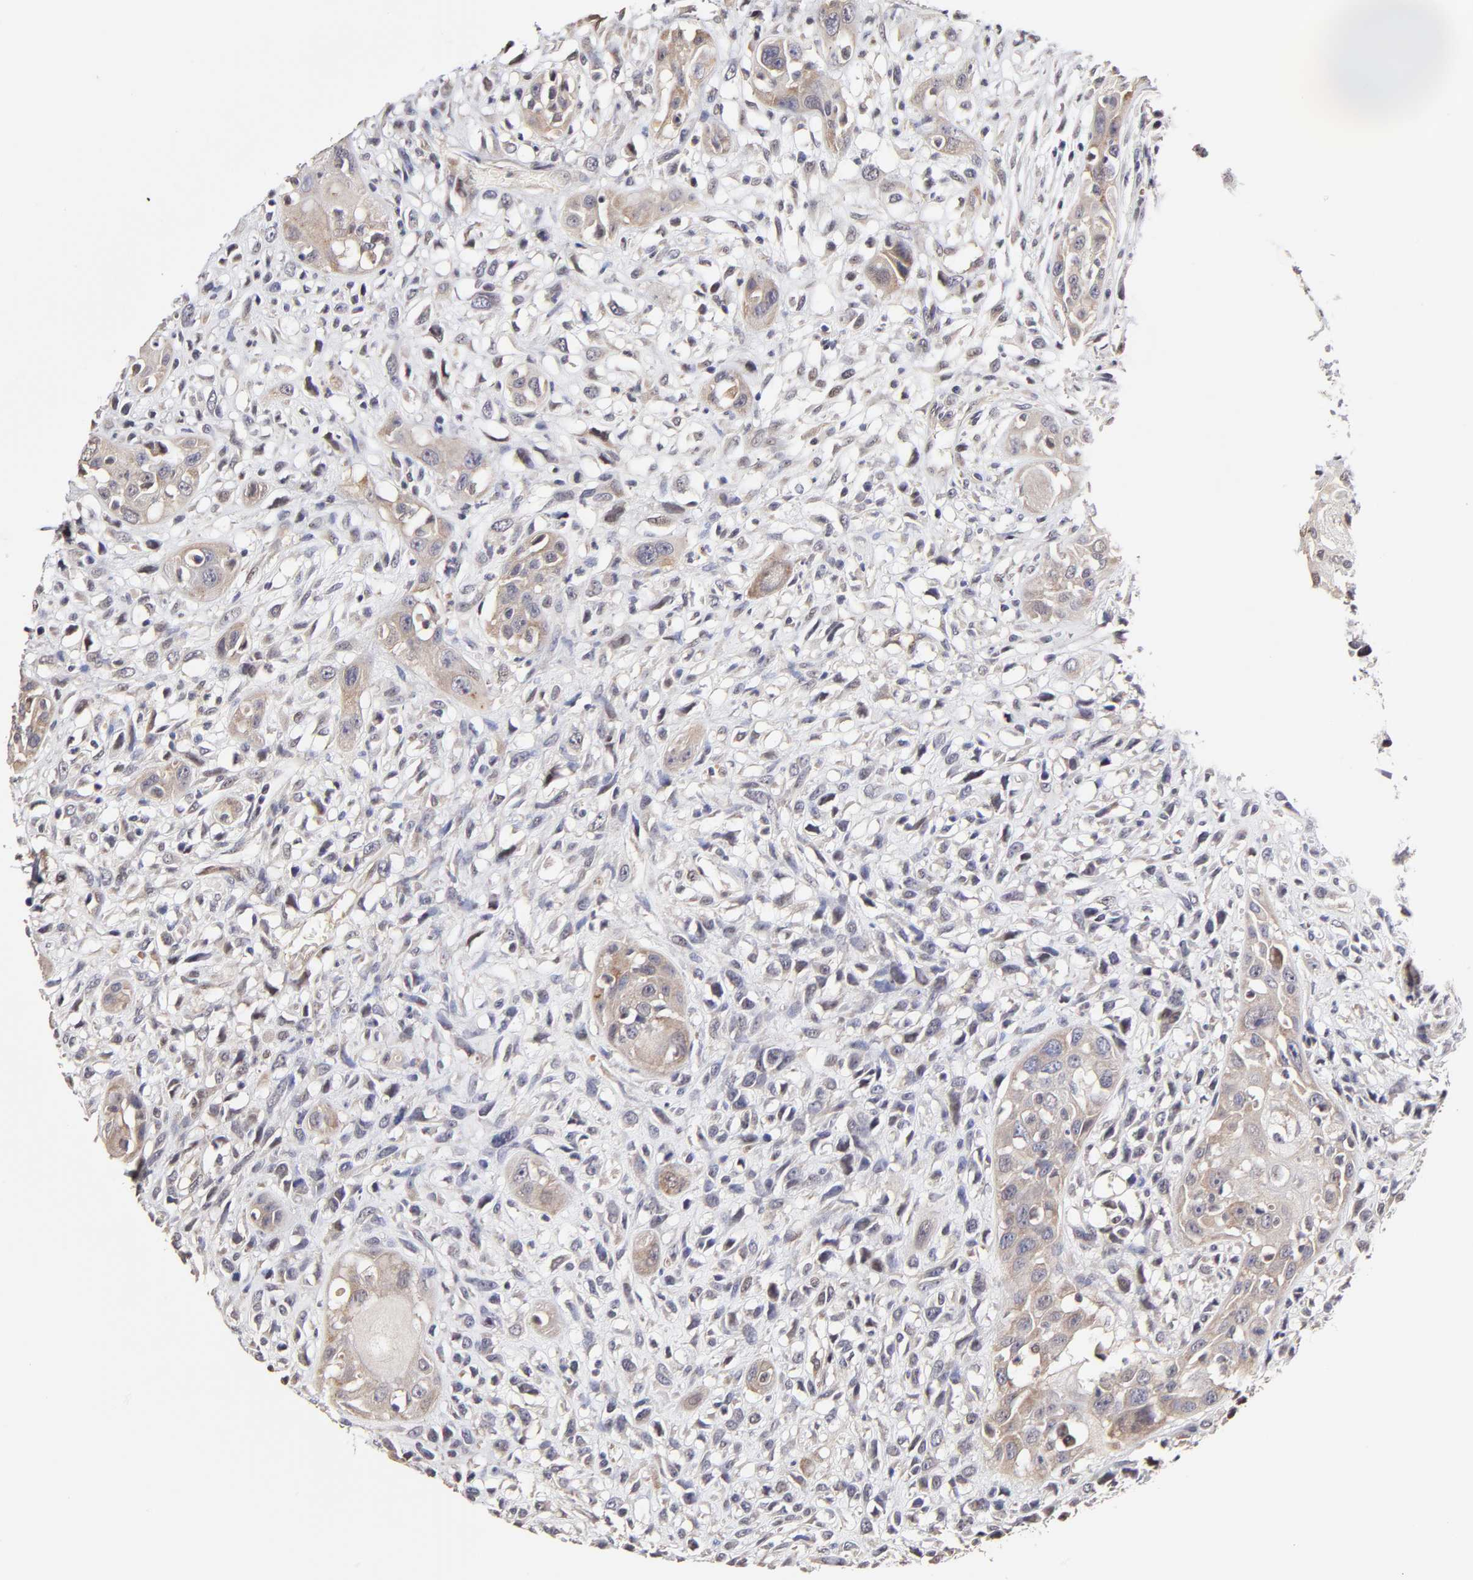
{"staining": {"intensity": "moderate", "quantity": ">75%", "location": "cytoplasmic/membranous"}, "tissue": "head and neck cancer", "cell_type": "Tumor cells", "image_type": "cancer", "snomed": [{"axis": "morphology", "description": "Necrosis, NOS"}, {"axis": "morphology", "description": "Neoplasm, malignant, NOS"}, {"axis": "topography", "description": "Salivary gland"}, {"axis": "topography", "description": "Head-Neck"}], "caption": "Immunohistochemical staining of head and neck cancer displays medium levels of moderate cytoplasmic/membranous protein expression in about >75% of tumor cells. (DAB IHC, brown staining for protein, blue staining for nuclei).", "gene": "ZNF10", "patient": {"sex": "male", "age": 43}}